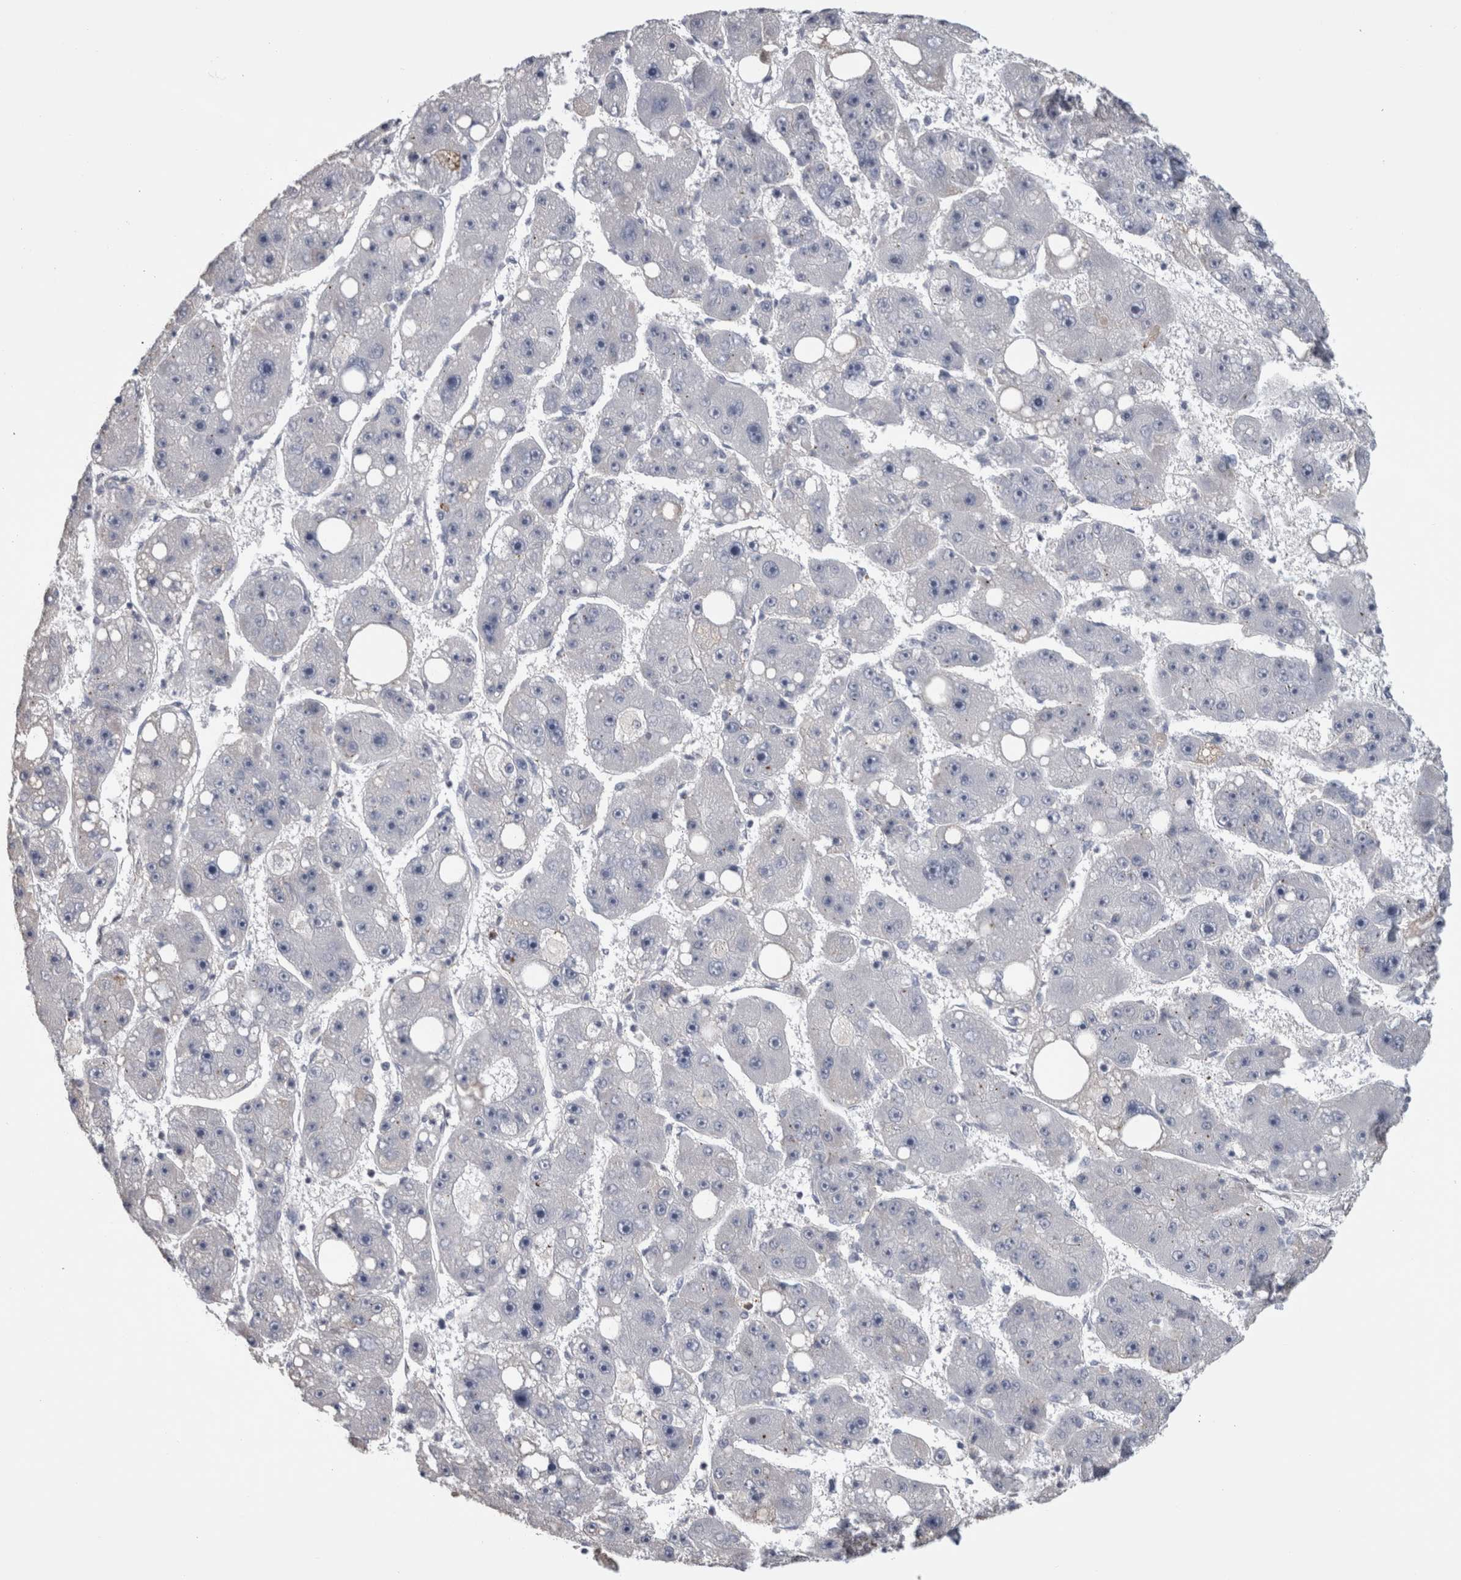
{"staining": {"intensity": "negative", "quantity": "none", "location": "none"}, "tissue": "liver cancer", "cell_type": "Tumor cells", "image_type": "cancer", "snomed": [{"axis": "morphology", "description": "Carcinoma, Hepatocellular, NOS"}, {"axis": "topography", "description": "Liver"}], "caption": "An image of liver cancer stained for a protein demonstrates no brown staining in tumor cells.", "gene": "IL33", "patient": {"sex": "female", "age": 61}}